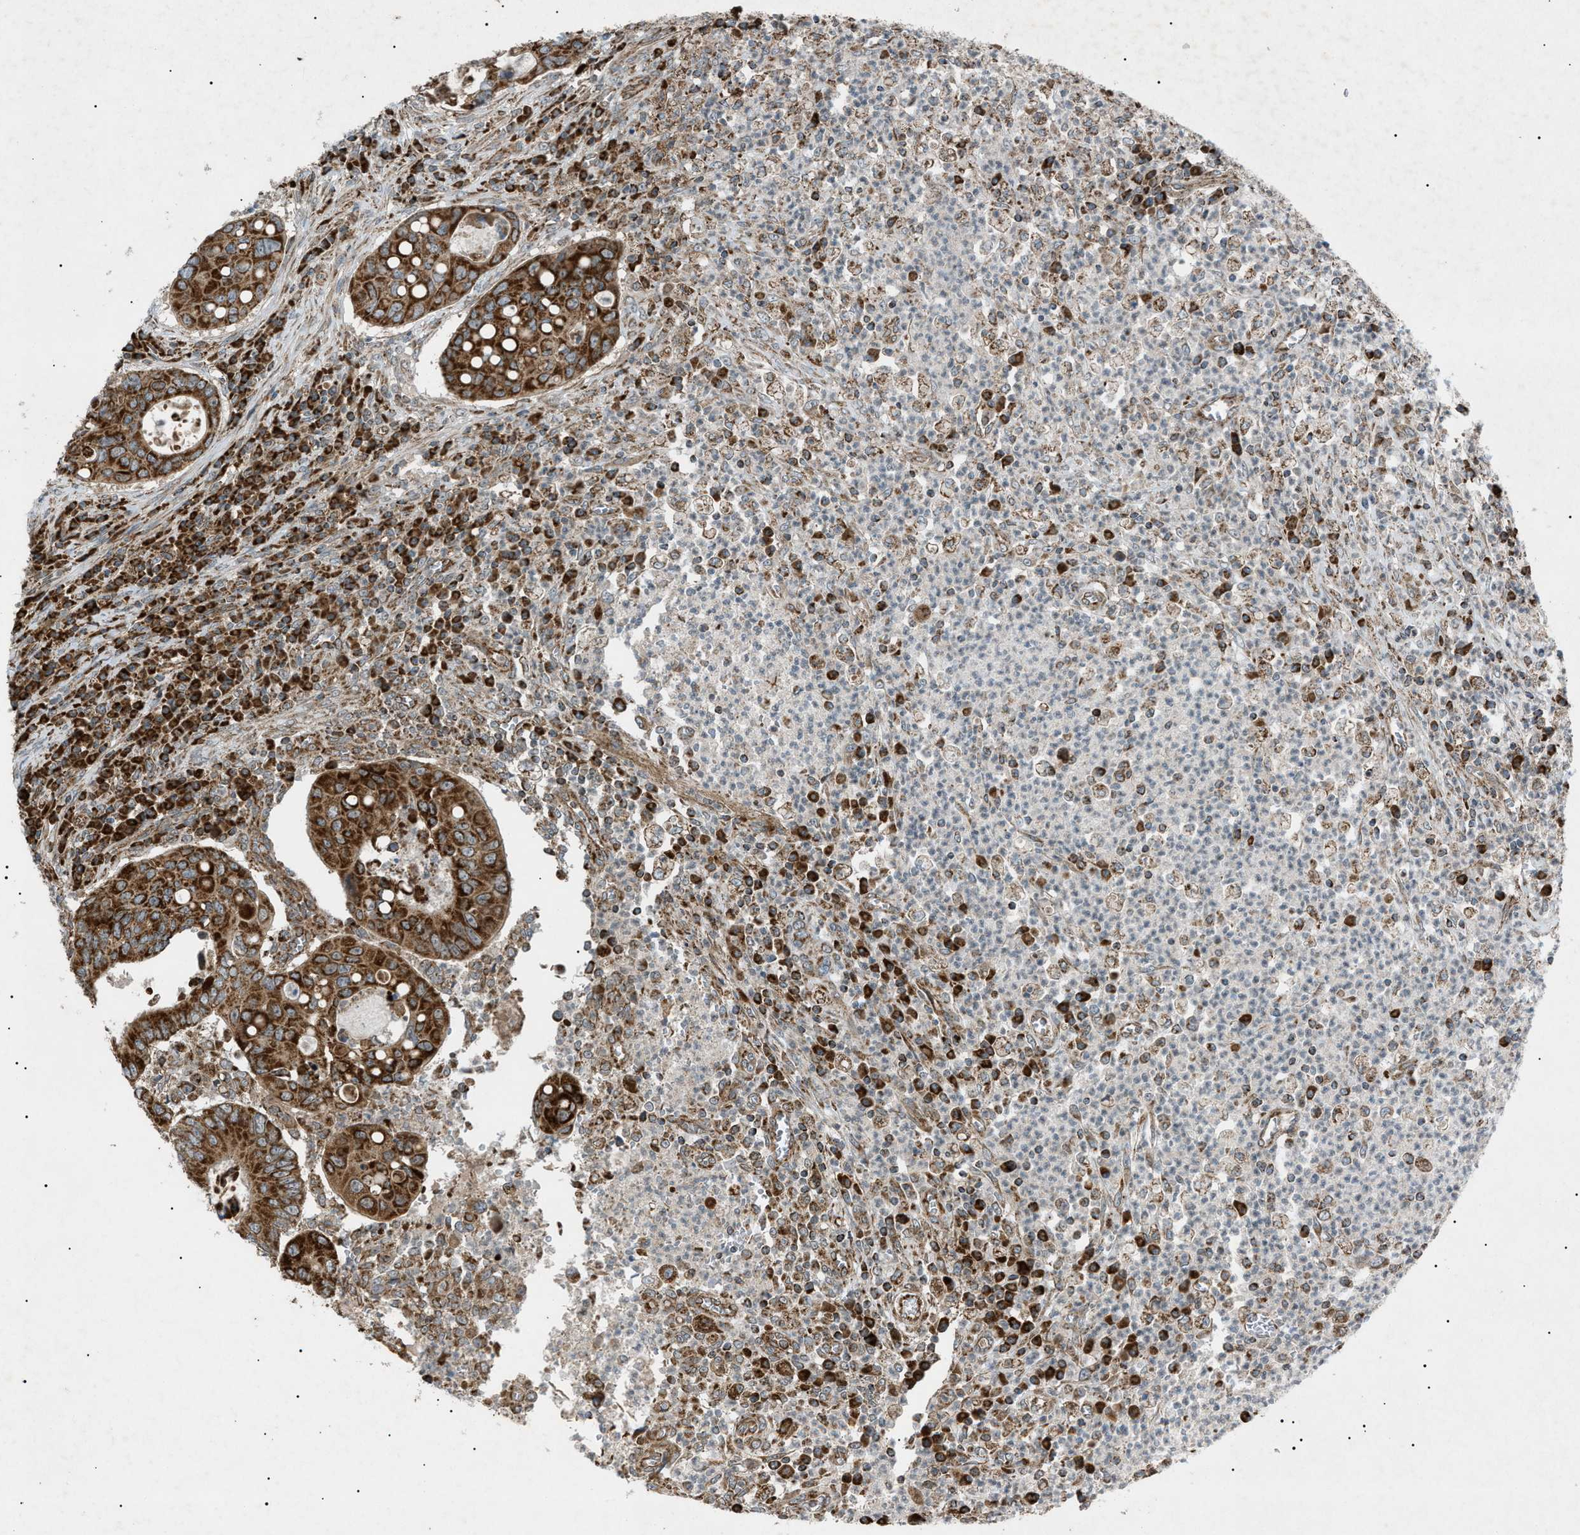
{"staining": {"intensity": "strong", "quantity": ">75%", "location": "cytoplasmic/membranous"}, "tissue": "colorectal cancer", "cell_type": "Tumor cells", "image_type": "cancer", "snomed": [{"axis": "morphology", "description": "Inflammation, NOS"}, {"axis": "morphology", "description": "Adenocarcinoma, NOS"}, {"axis": "topography", "description": "Colon"}], "caption": "A brown stain shows strong cytoplasmic/membranous positivity of a protein in human colorectal cancer tumor cells.", "gene": "C1GALT1C1", "patient": {"sex": "male", "age": 72}}